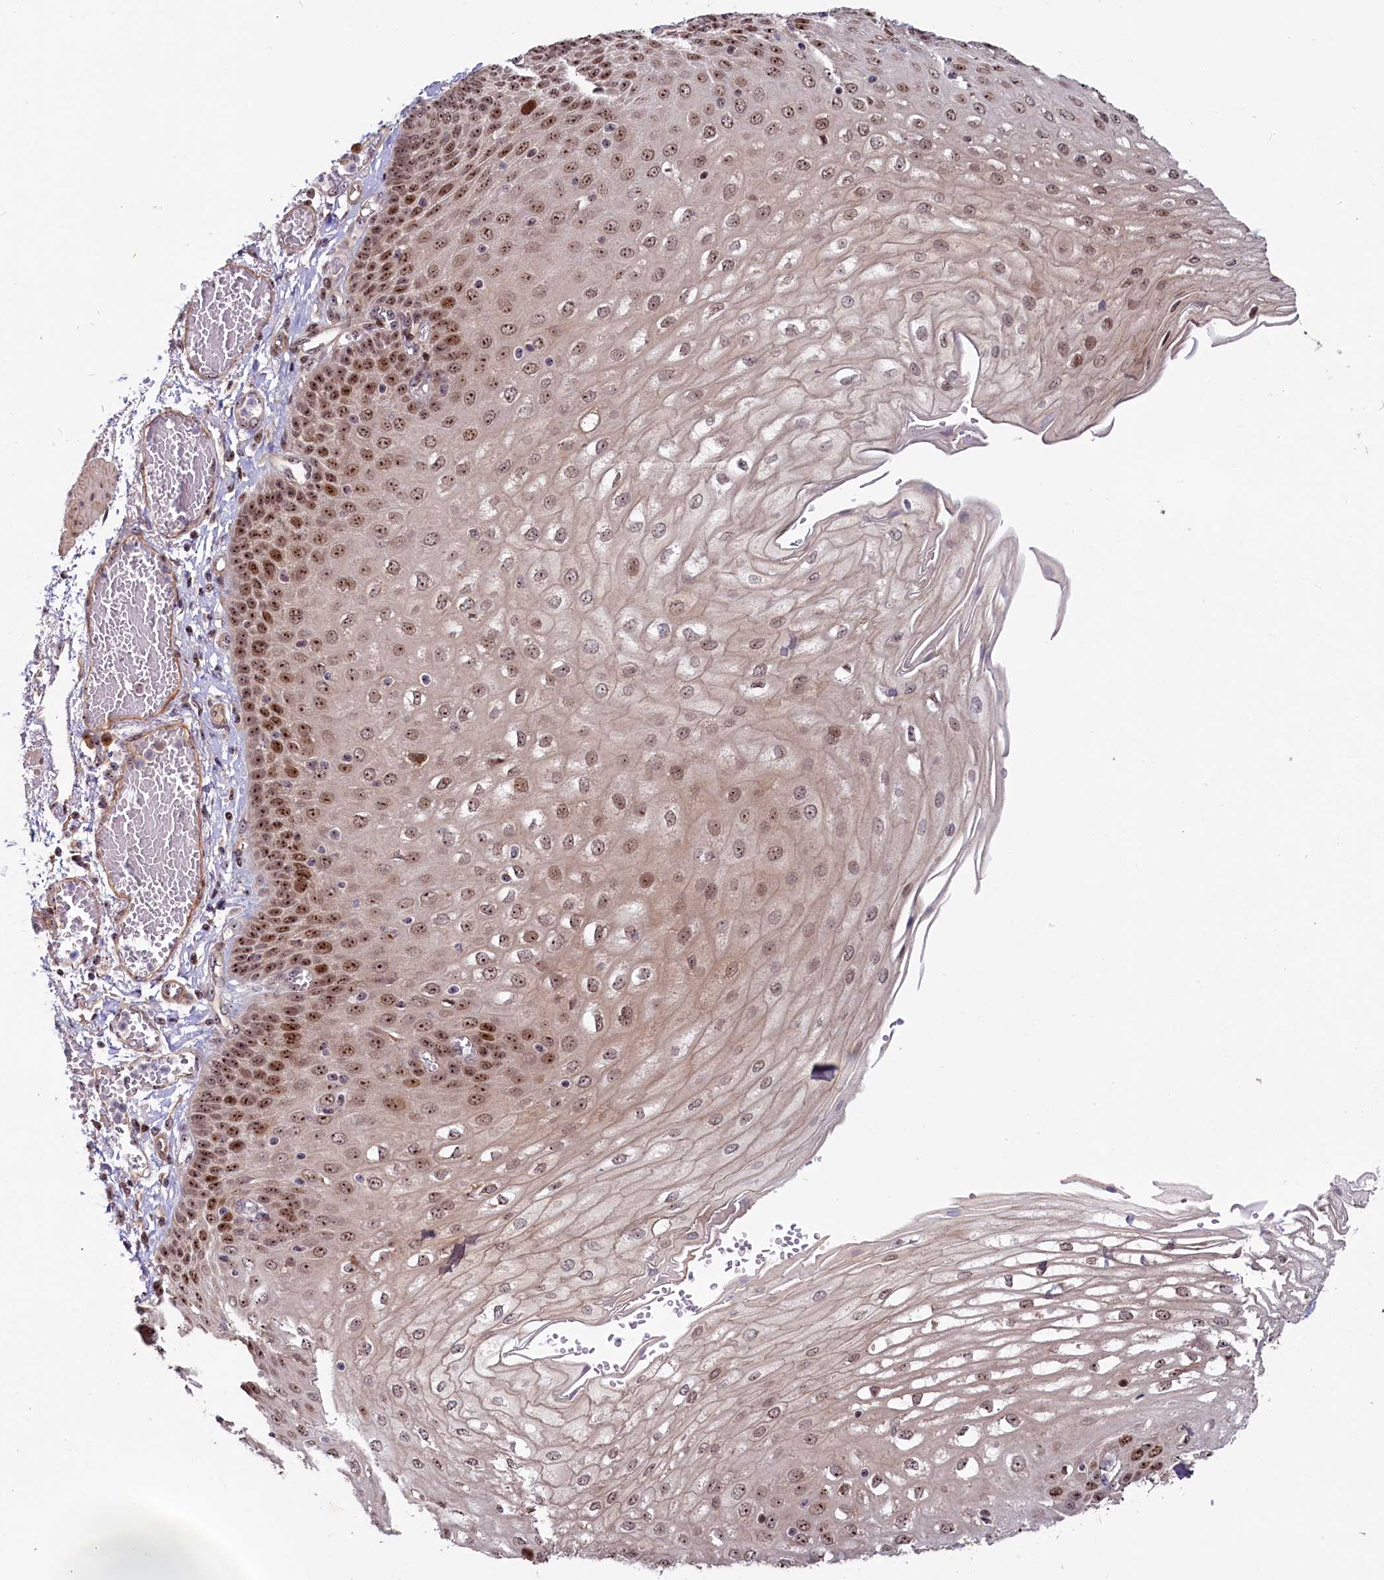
{"staining": {"intensity": "moderate", "quantity": ">75%", "location": "nuclear"}, "tissue": "esophagus", "cell_type": "Squamous epithelial cells", "image_type": "normal", "snomed": [{"axis": "morphology", "description": "Normal tissue, NOS"}, {"axis": "topography", "description": "Esophagus"}], "caption": "Esophagus stained with DAB (3,3'-diaminobenzidine) immunohistochemistry (IHC) shows medium levels of moderate nuclear expression in approximately >75% of squamous epithelial cells. Nuclei are stained in blue.", "gene": "TCOF1", "patient": {"sex": "male", "age": 81}}